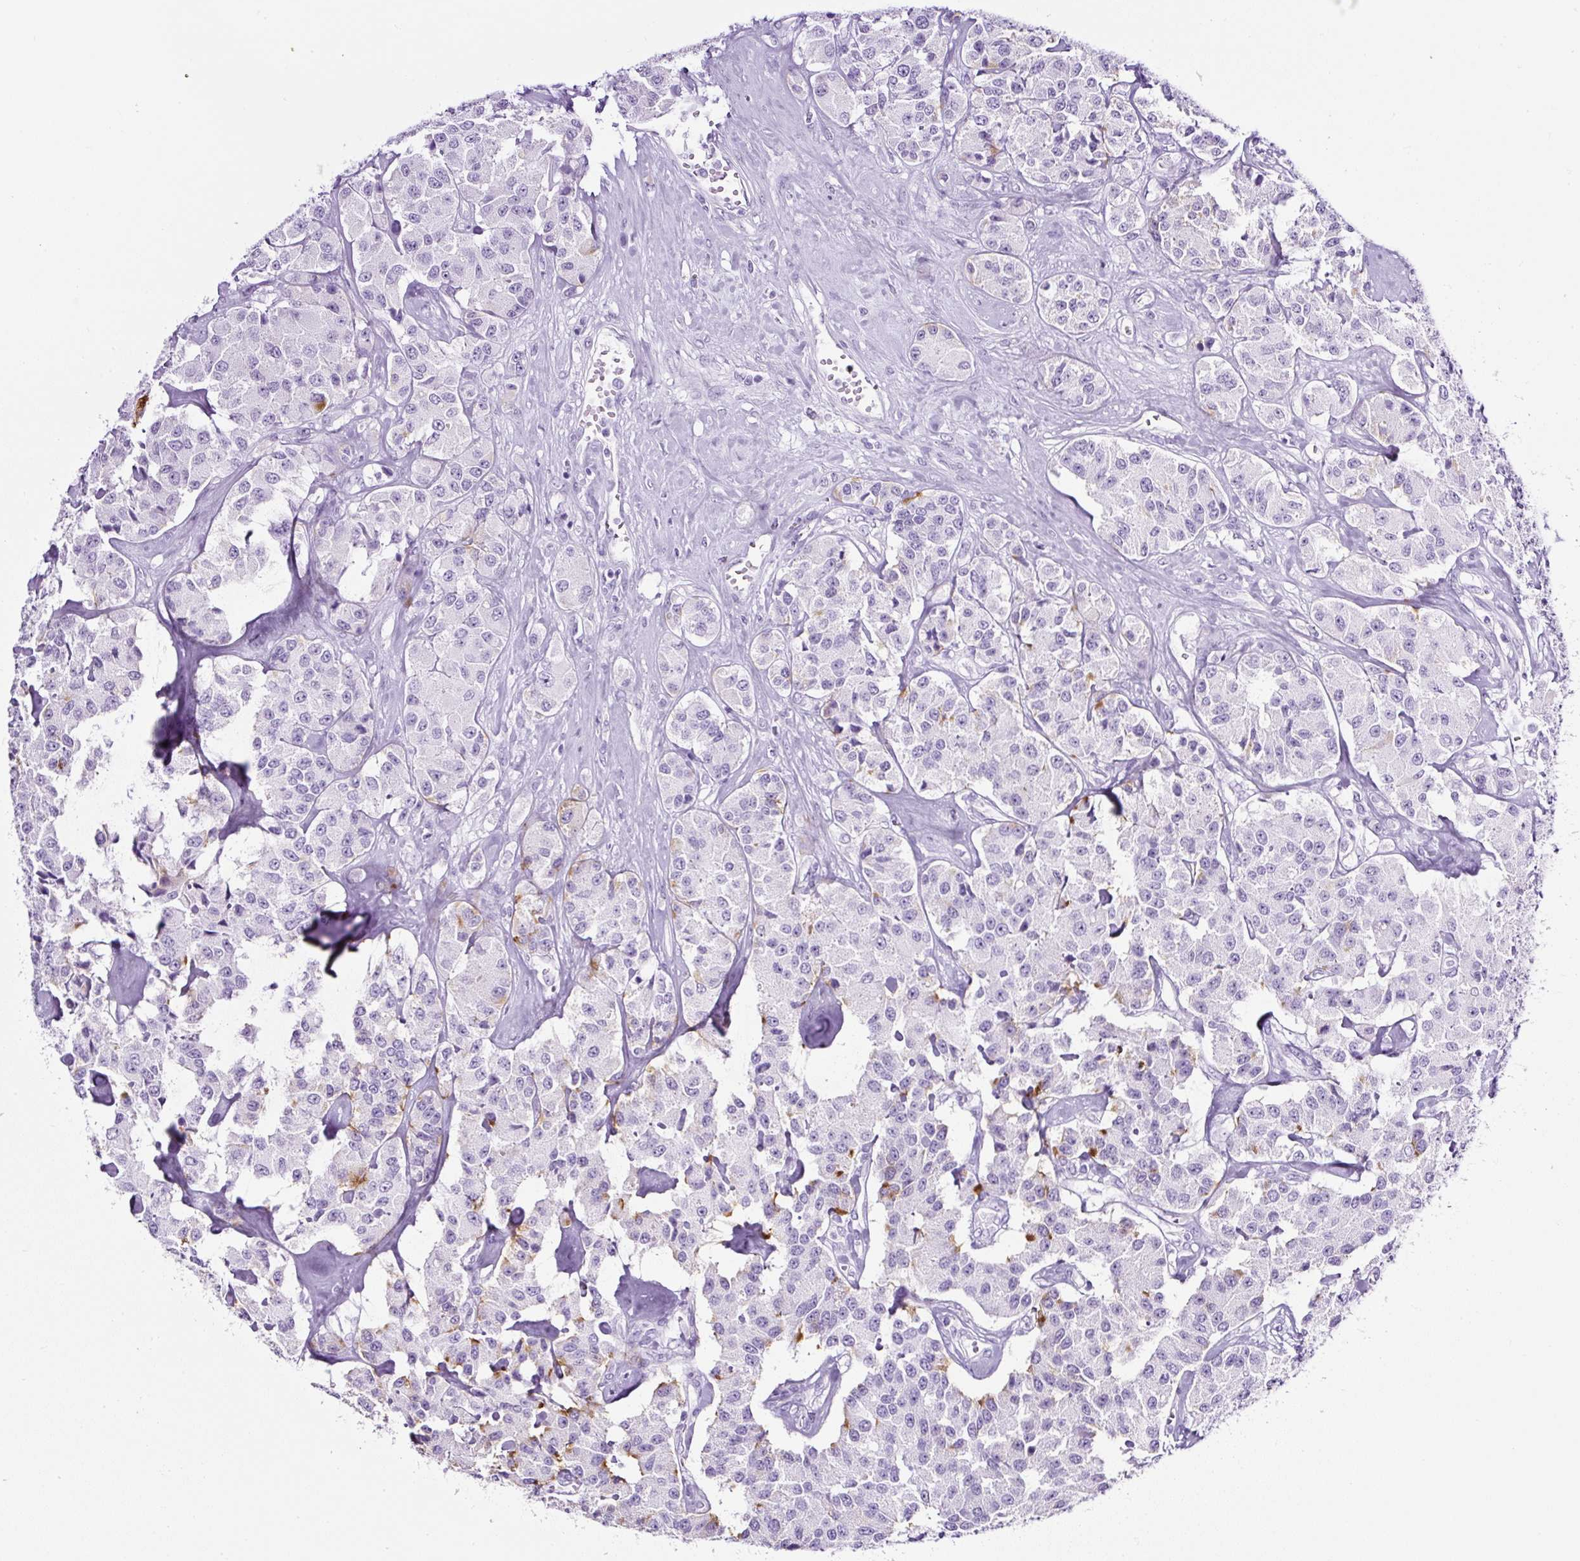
{"staining": {"intensity": "negative", "quantity": "none", "location": "none"}, "tissue": "carcinoid", "cell_type": "Tumor cells", "image_type": "cancer", "snomed": [{"axis": "morphology", "description": "Carcinoid, malignant, NOS"}, {"axis": "topography", "description": "Pancreas"}], "caption": "Immunohistochemistry photomicrograph of neoplastic tissue: carcinoid (malignant) stained with DAB shows no significant protein expression in tumor cells.", "gene": "TMEM200B", "patient": {"sex": "male", "age": 41}}